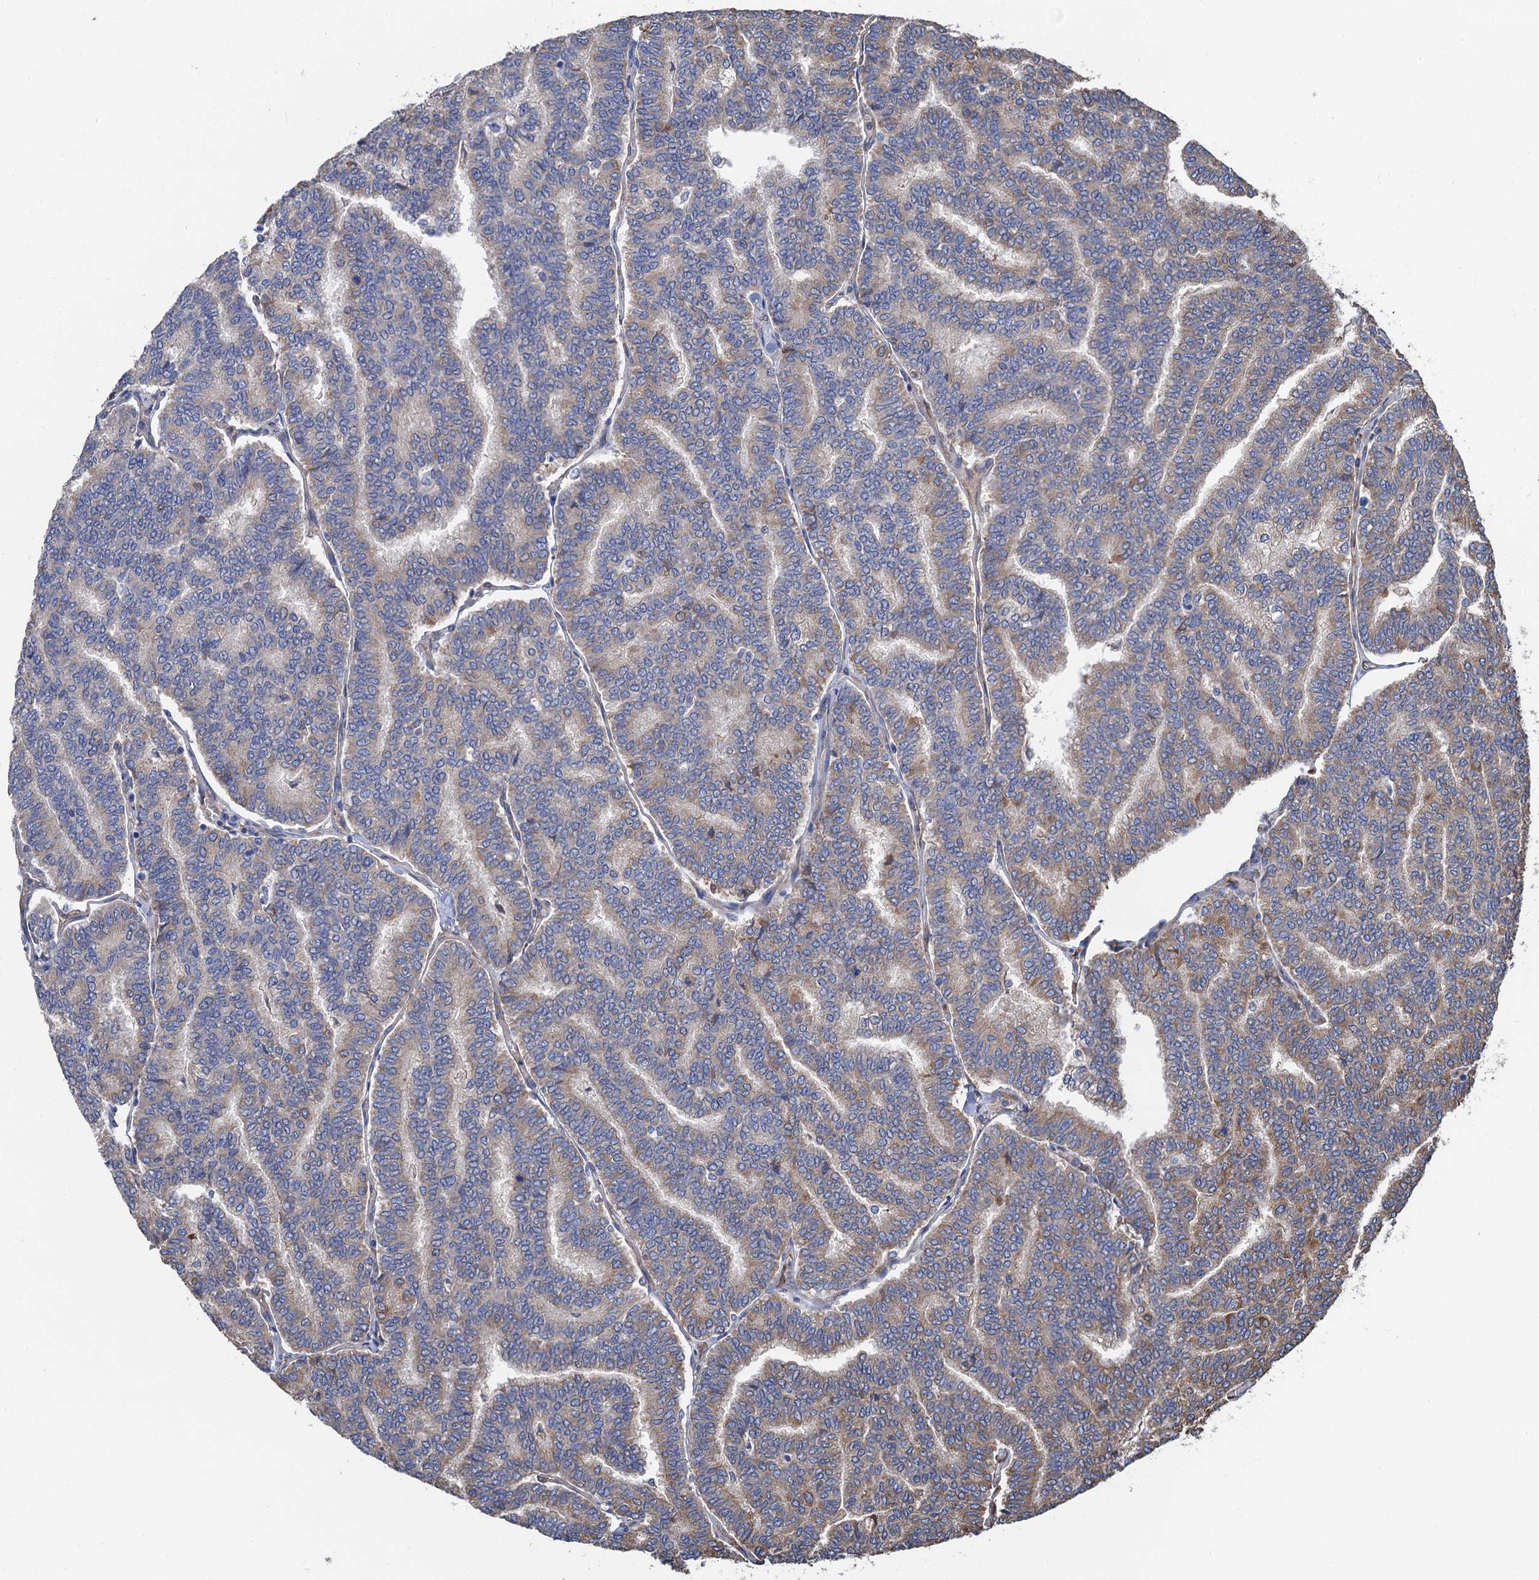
{"staining": {"intensity": "weak", "quantity": "25%-75%", "location": "cytoplasmic/membranous"}, "tissue": "thyroid cancer", "cell_type": "Tumor cells", "image_type": "cancer", "snomed": [{"axis": "morphology", "description": "Papillary adenocarcinoma, NOS"}, {"axis": "topography", "description": "Thyroid gland"}], "caption": "Human thyroid cancer stained with a protein marker displays weak staining in tumor cells.", "gene": "CNNM1", "patient": {"sex": "female", "age": 35}}